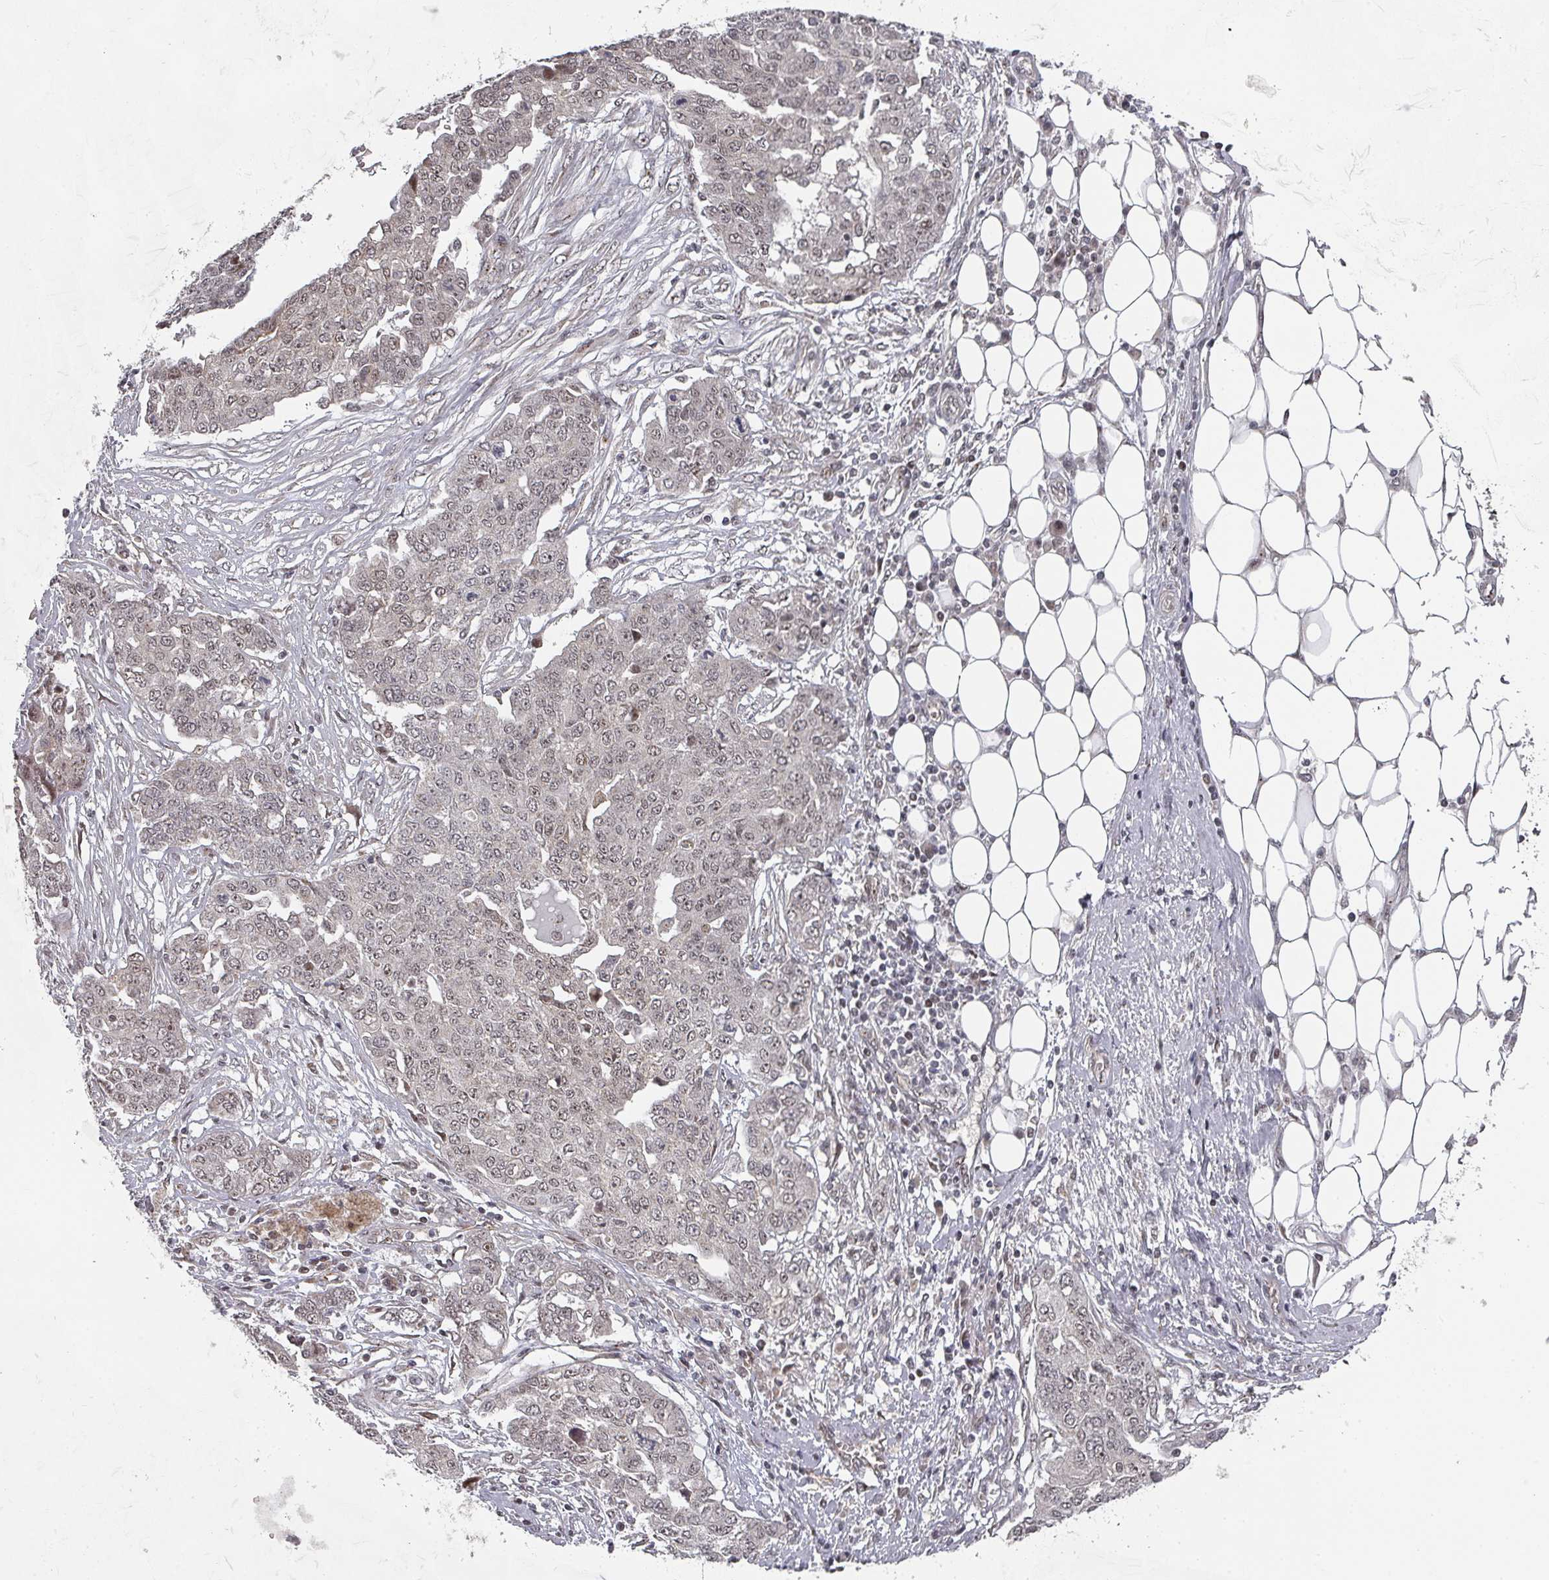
{"staining": {"intensity": "weak", "quantity": ">75%", "location": "nuclear"}, "tissue": "ovarian cancer", "cell_type": "Tumor cells", "image_type": "cancer", "snomed": [{"axis": "morphology", "description": "Cystadenocarcinoma, serous, NOS"}, {"axis": "topography", "description": "Soft tissue"}, {"axis": "topography", "description": "Ovary"}], "caption": "Immunohistochemistry (IHC) (DAB) staining of human ovarian cancer exhibits weak nuclear protein expression in about >75% of tumor cells.", "gene": "KIF1C", "patient": {"sex": "female", "age": 57}}